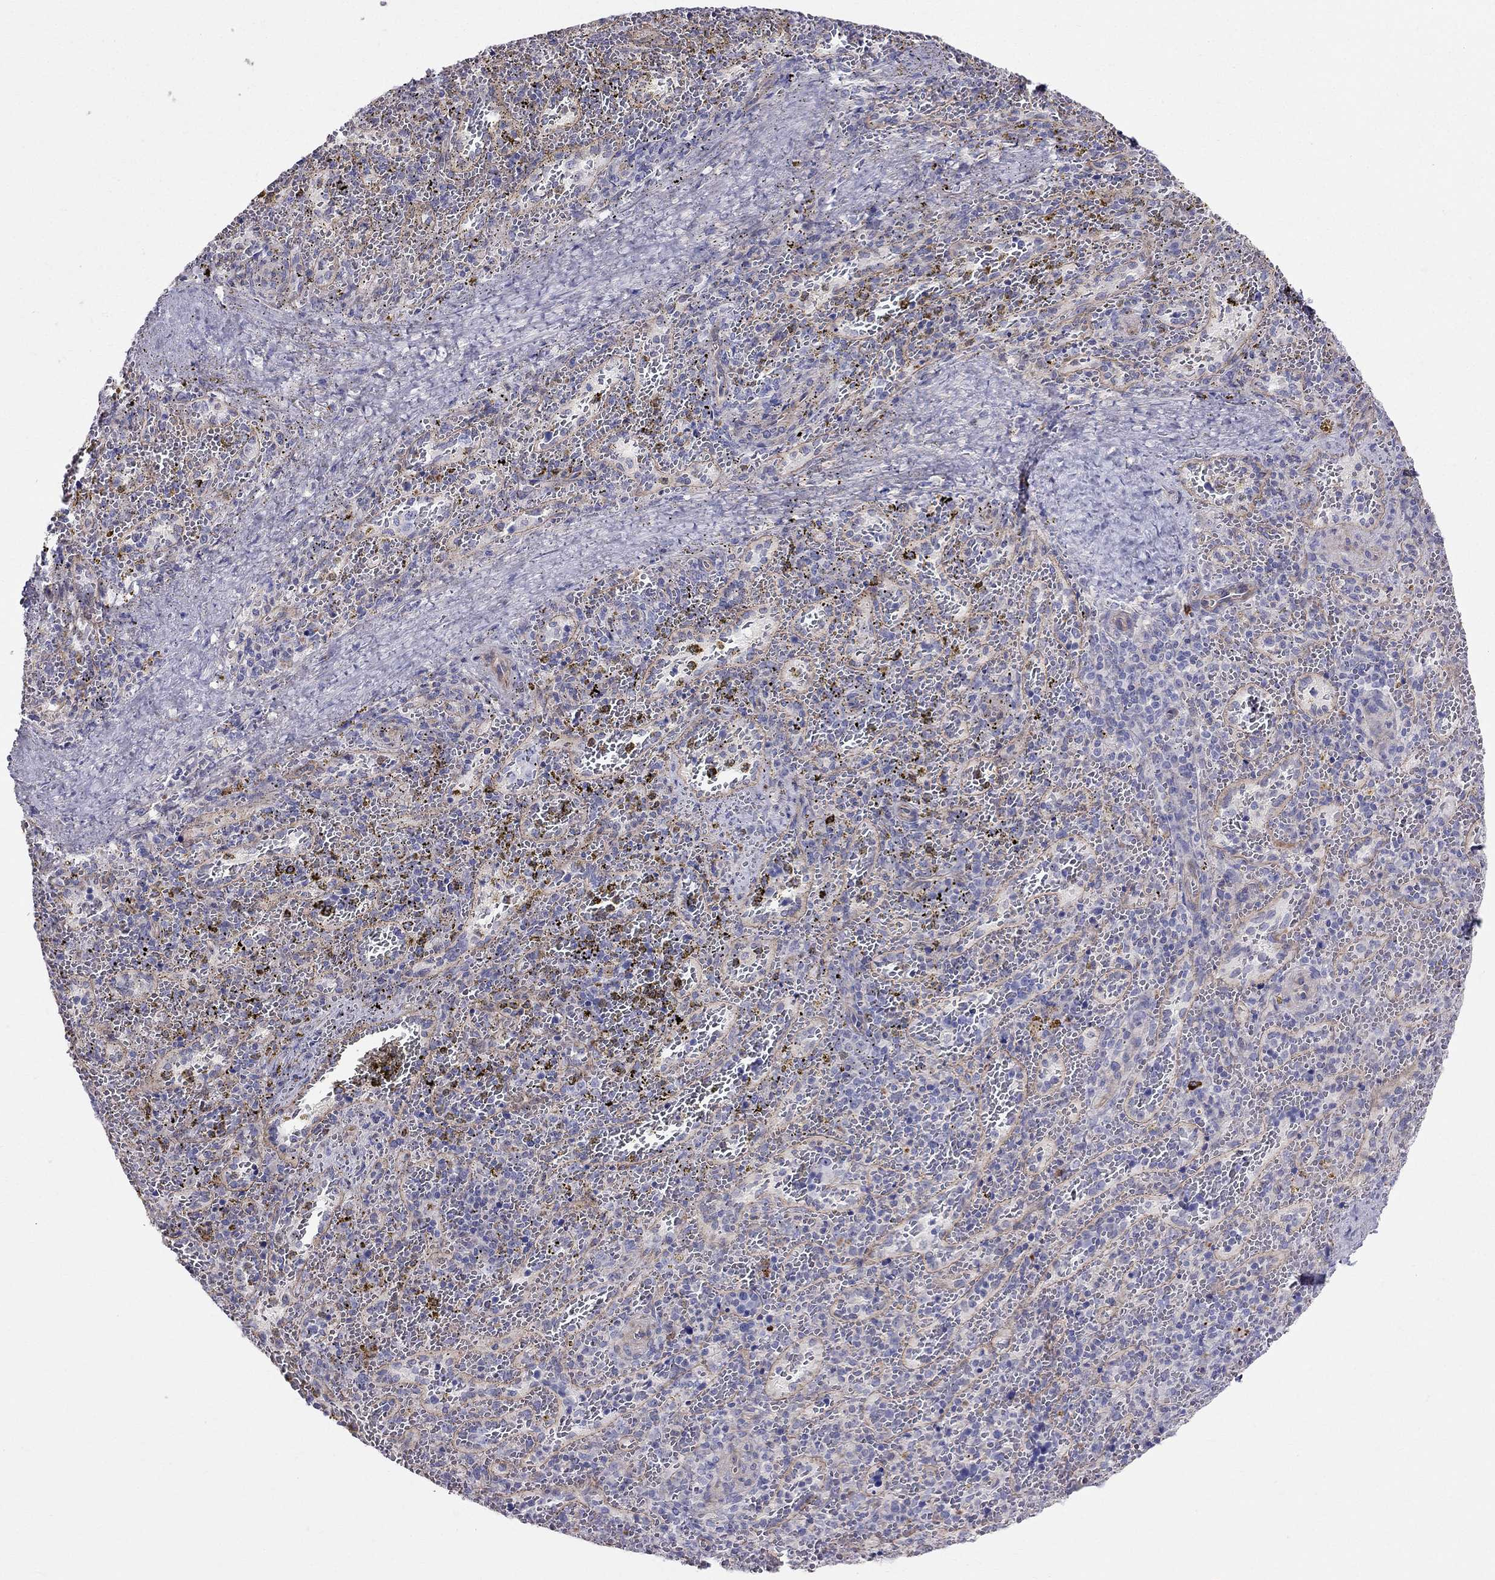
{"staining": {"intensity": "negative", "quantity": "none", "location": "none"}, "tissue": "spleen", "cell_type": "Cells in red pulp", "image_type": "normal", "snomed": [{"axis": "morphology", "description": "Normal tissue, NOS"}, {"axis": "topography", "description": "Spleen"}], "caption": "DAB immunohistochemical staining of benign spleen demonstrates no significant staining in cells in red pulp. Brightfield microscopy of IHC stained with DAB (3,3'-diaminobenzidine) (brown) and hematoxylin (blue), captured at high magnification.", "gene": "ENOX1", "patient": {"sex": "female", "age": 50}}